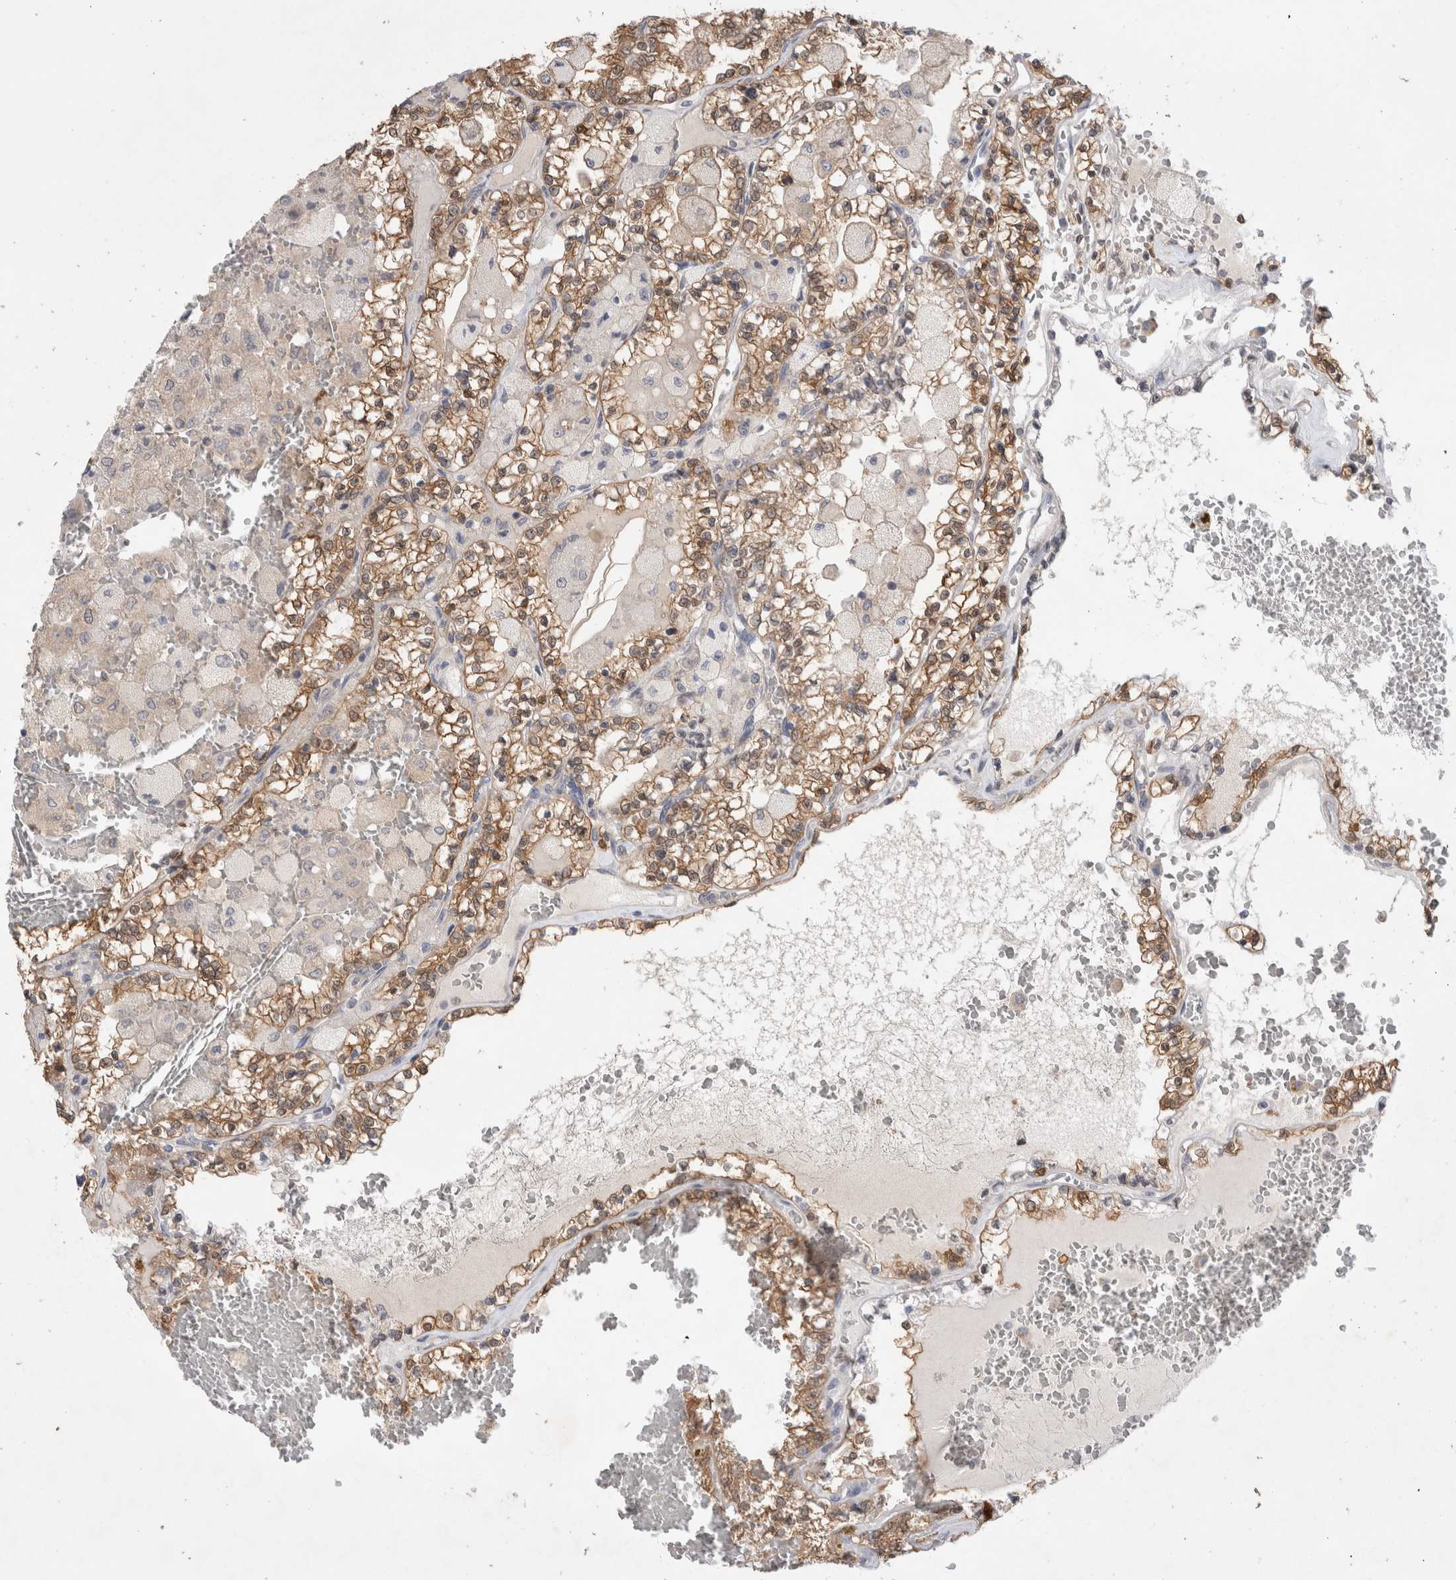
{"staining": {"intensity": "moderate", "quantity": ">75%", "location": "cytoplasmic/membranous"}, "tissue": "renal cancer", "cell_type": "Tumor cells", "image_type": "cancer", "snomed": [{"axis": "morphology", "description": "Adenocarcinoma, NOS"}, {"axis": "topography", "description": "Kidney"}], "caption": "Immunohistochemistry of renal adenocarcinoma exhibits medium levels of moderate cytoplasmic/membranous positivity in approximately >75% of tumor cells.", "gene": "IFT74", "patient": {"sex": "female", "age": 56}}